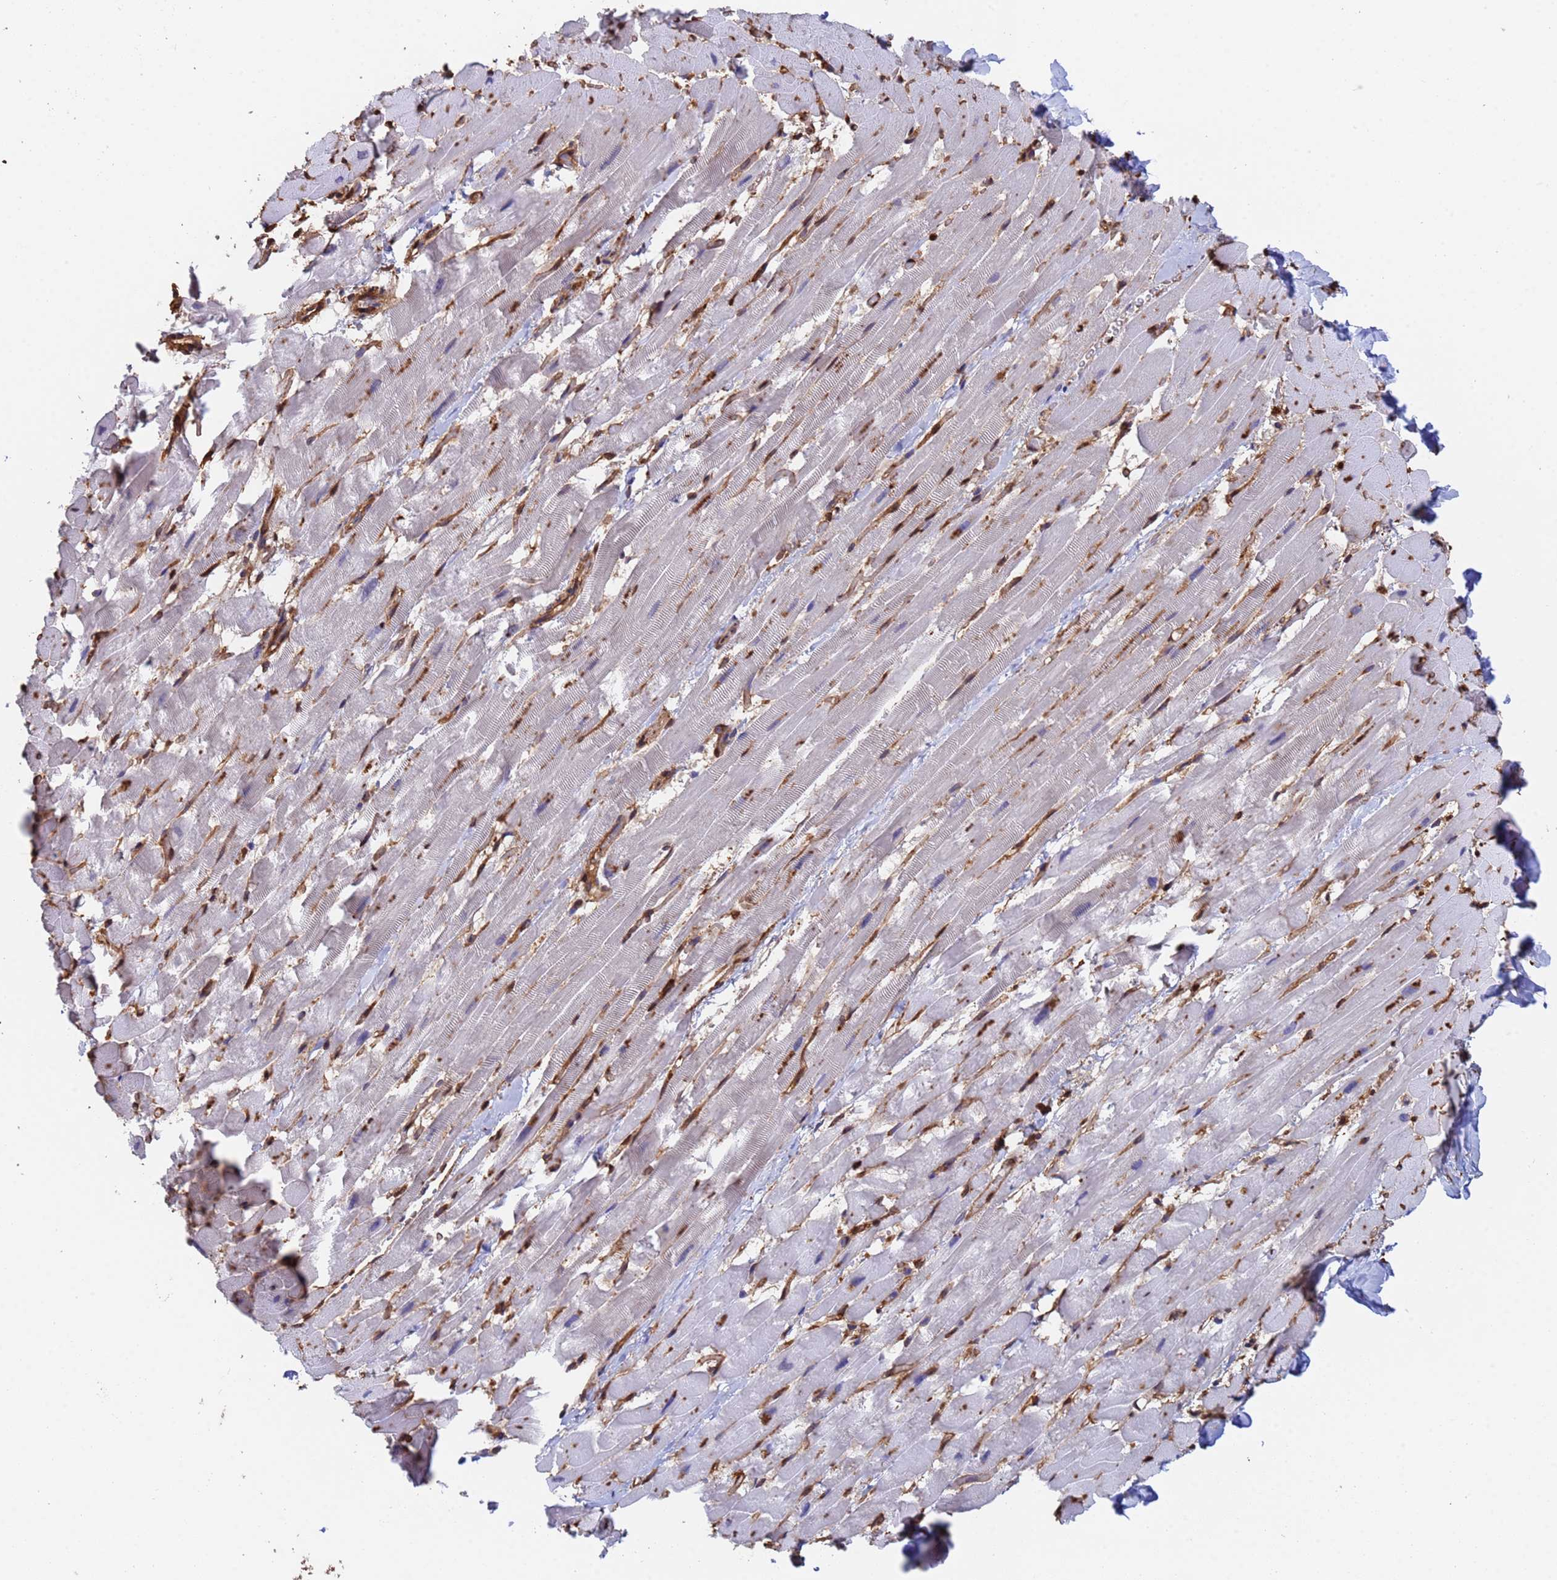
{"staining": {"intensity": "moderate", "quantity": "<25%", "location": "cytoplasmic/membranous,nuclear"}, "tissue": "heart muscle", "cell_type": "Cardiomyocytes", "image_type": "normal", "snomed": [{"axis": "morphology", "description": "Normal tissue, NOS"}, {"axis": "topography", "description": "Heart"}], "caption": "A low amount of moderate cytoplasmic/membranous,nuclear staining is appreciated in about <25% of cardiomyocytes in unremarkable heart muscle. Using DAB (3,3'-diaminobenzidine) (brown) and hematoxylin (blue) stains, captured at high magnification using brightfield microscopy.", "gene": "SUMO2", "patient": {"sex": "male", "age": 37}}